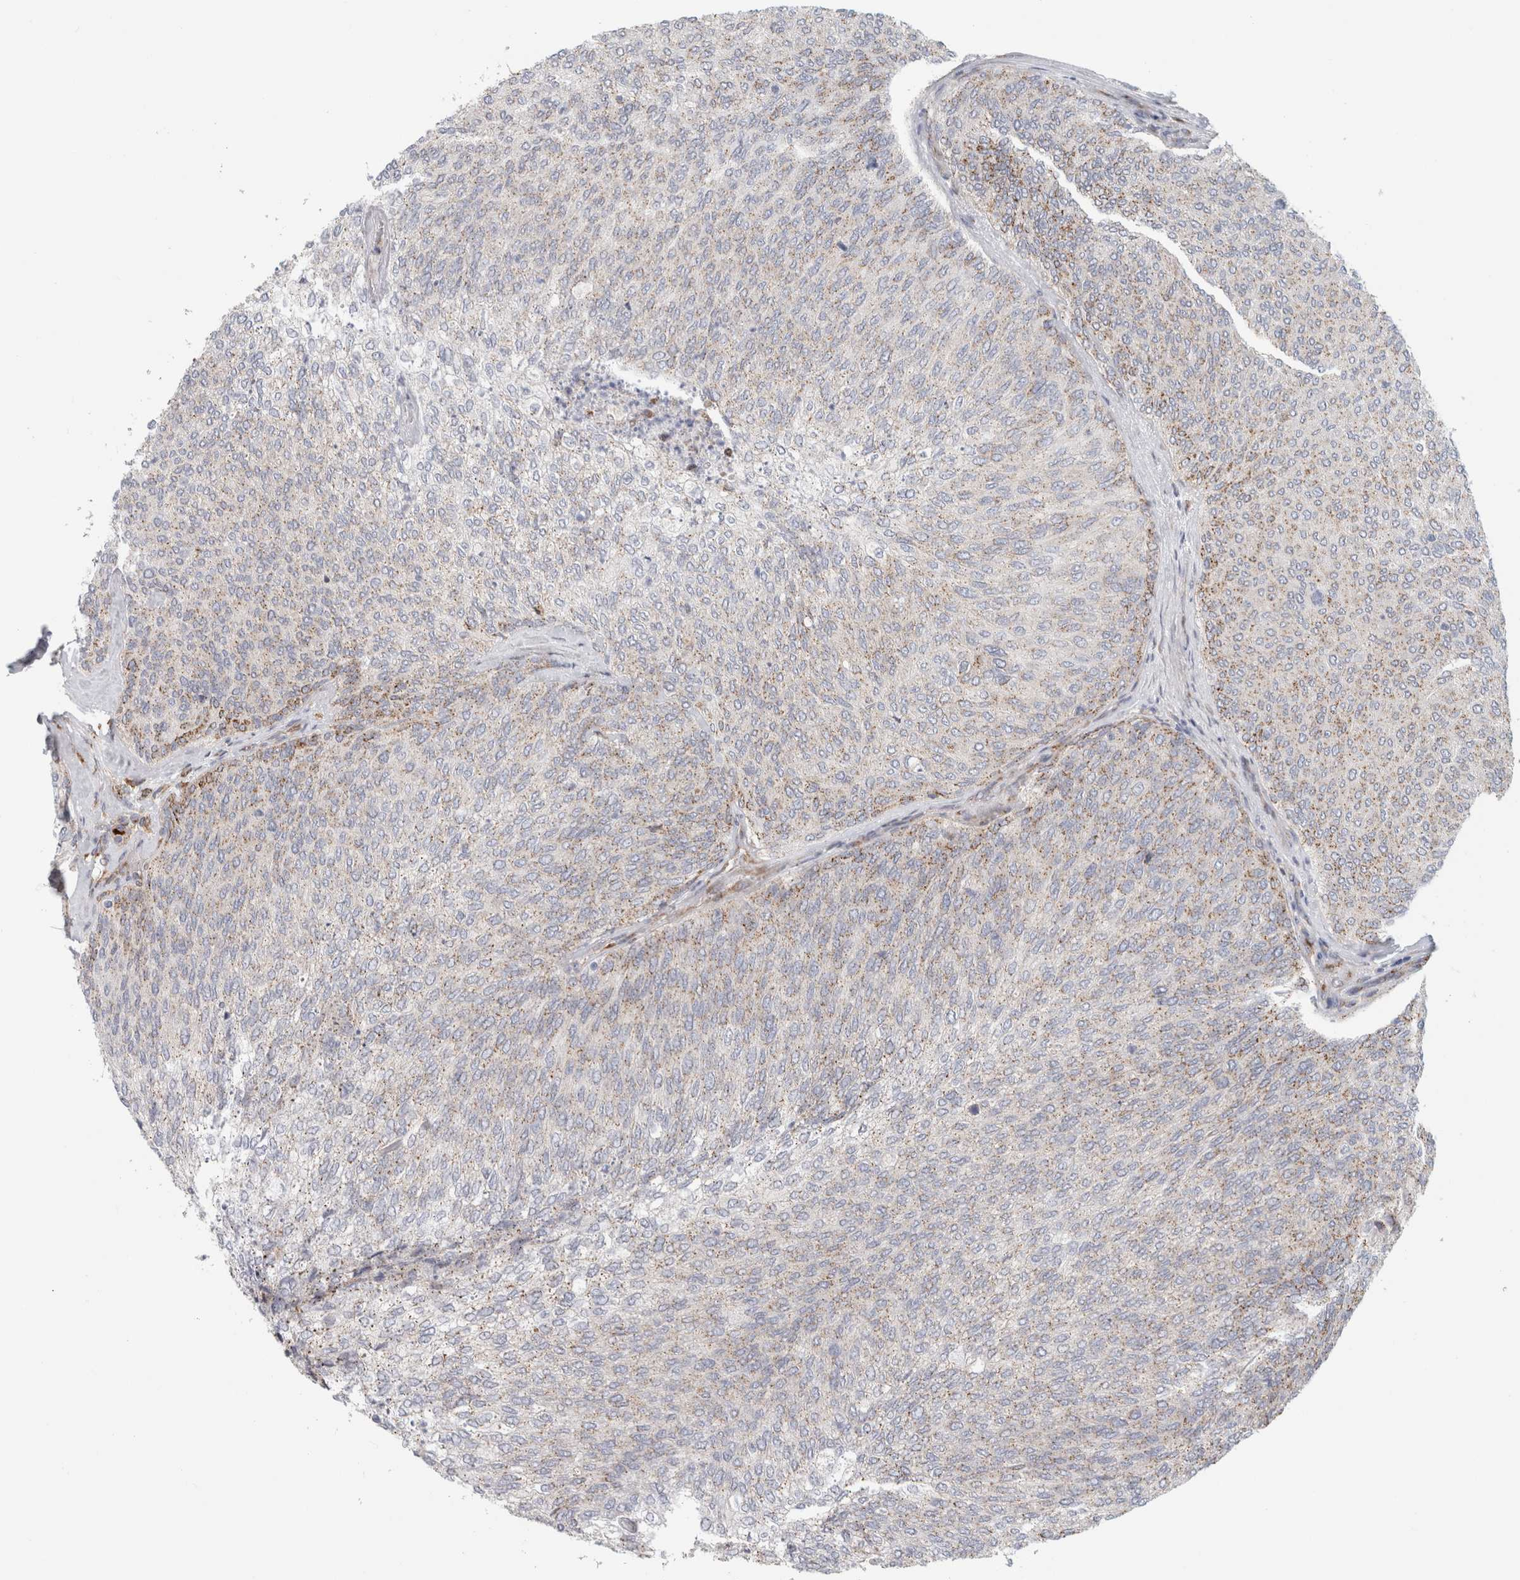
{"staining": {"intensity": "weak", "quantity": ">75%", "location": "cytoplasmic/membranous"}, "tissue": "urothelial cancer", "cell_type": "Tumor cells", "image_type": "cancer", "snomed": [{"axis": "morphology", "description": "Urothelial carcinoma, Low grade"}, {"axis": "topography", "description": "Urinary bladder"}], "caption": "Immunohistochemistry photomicrograph of neoplastic tissue: urothelial cancer stained using immunohistochemistry (IHC) shows low levels of weak protein expression localized specifically in the cytoplasmic/membranous of tumor cells, appearing as a cytoplasmic/membranous brown color.", "gene": "MCFD2", "patient": {"sex": "female", "age": 79}}